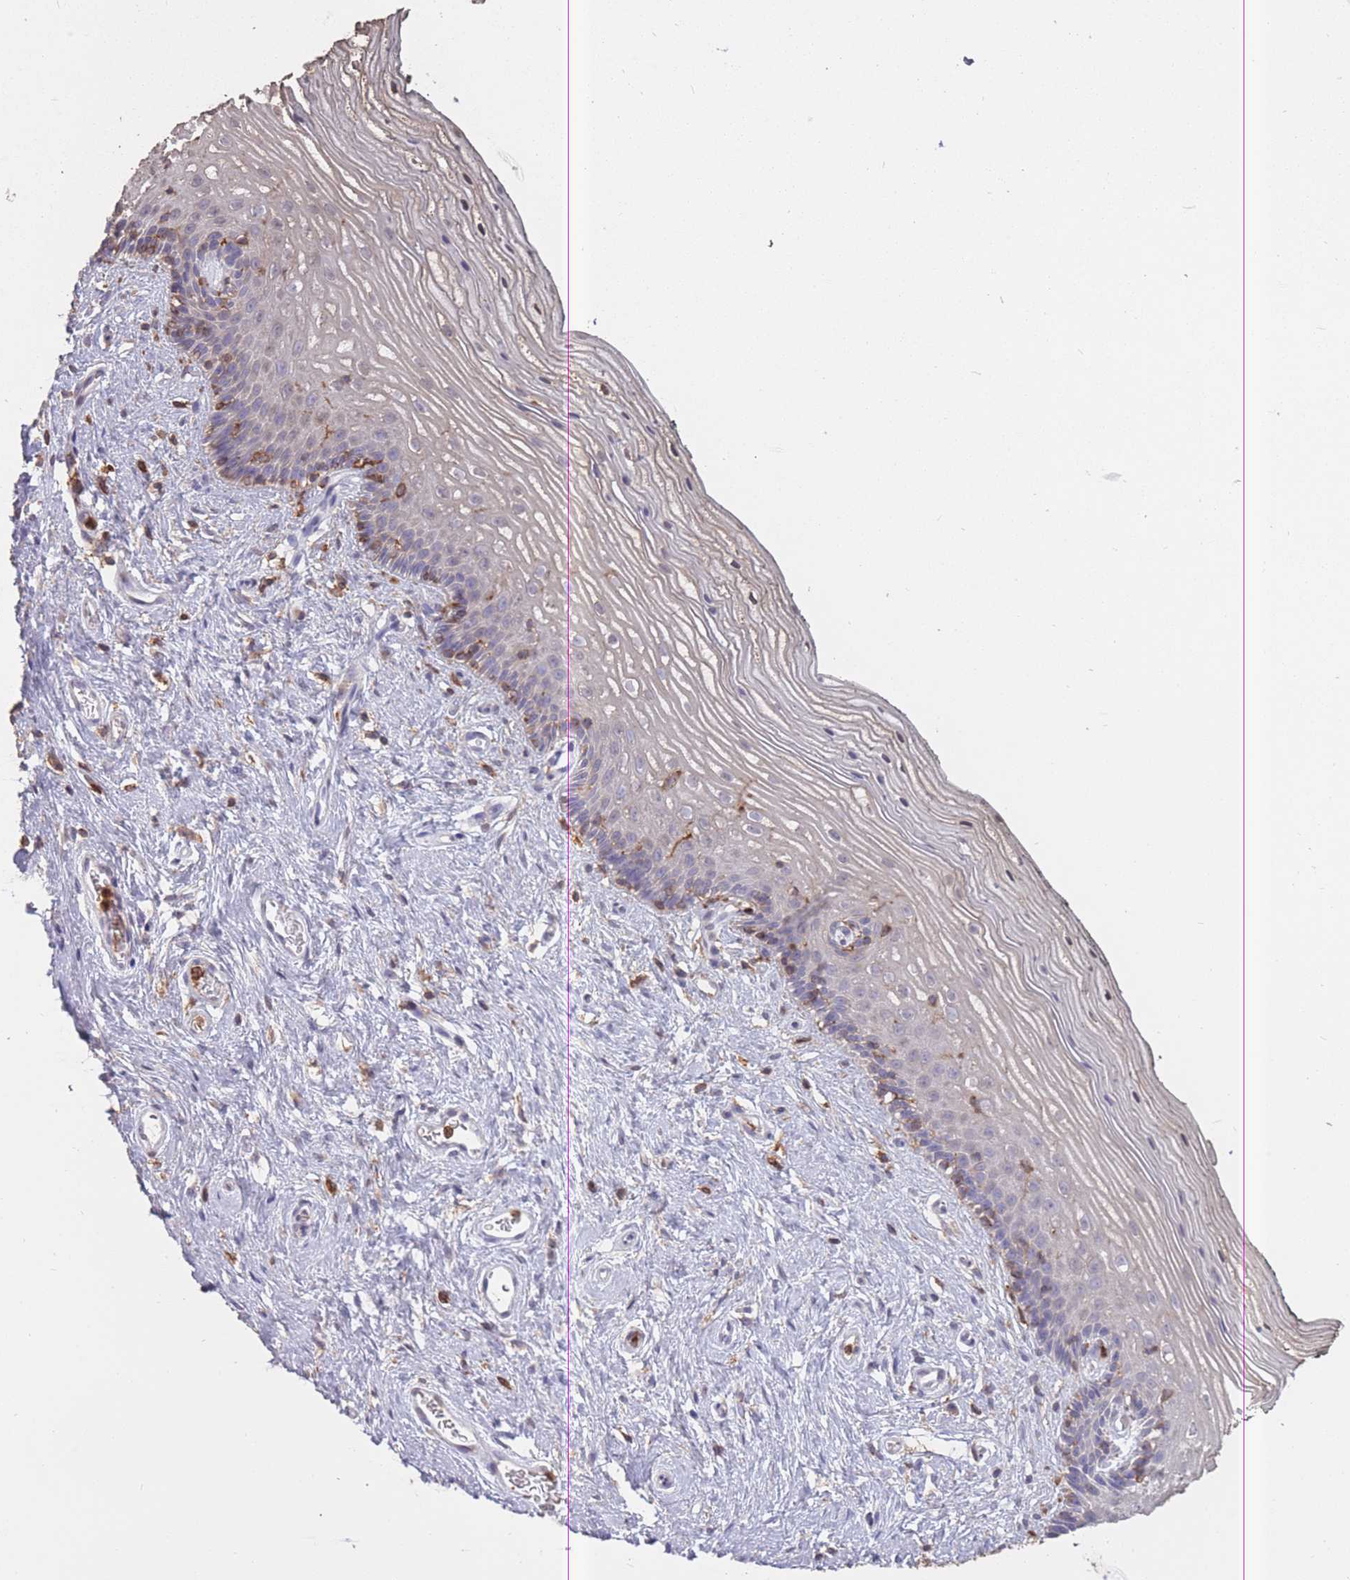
{"staining": {"intensity": "negative", "quantity": "none", "location": "none"}, "tissue": "vagina", "cell_type": "Squamous epithelial cells", "image_type": "normal", "snomed": [{"axis": "morphology", "description": "Normal tissue, NOS"}, {"axis": "topography", "description": "Vagina"}], "caption": "Immunohistochemistry (IHC) of benign vagina reveals no staining in squamous epithelial cells.", "gene": "GMIP", "patient": {"sex": "female", "age": 47}}